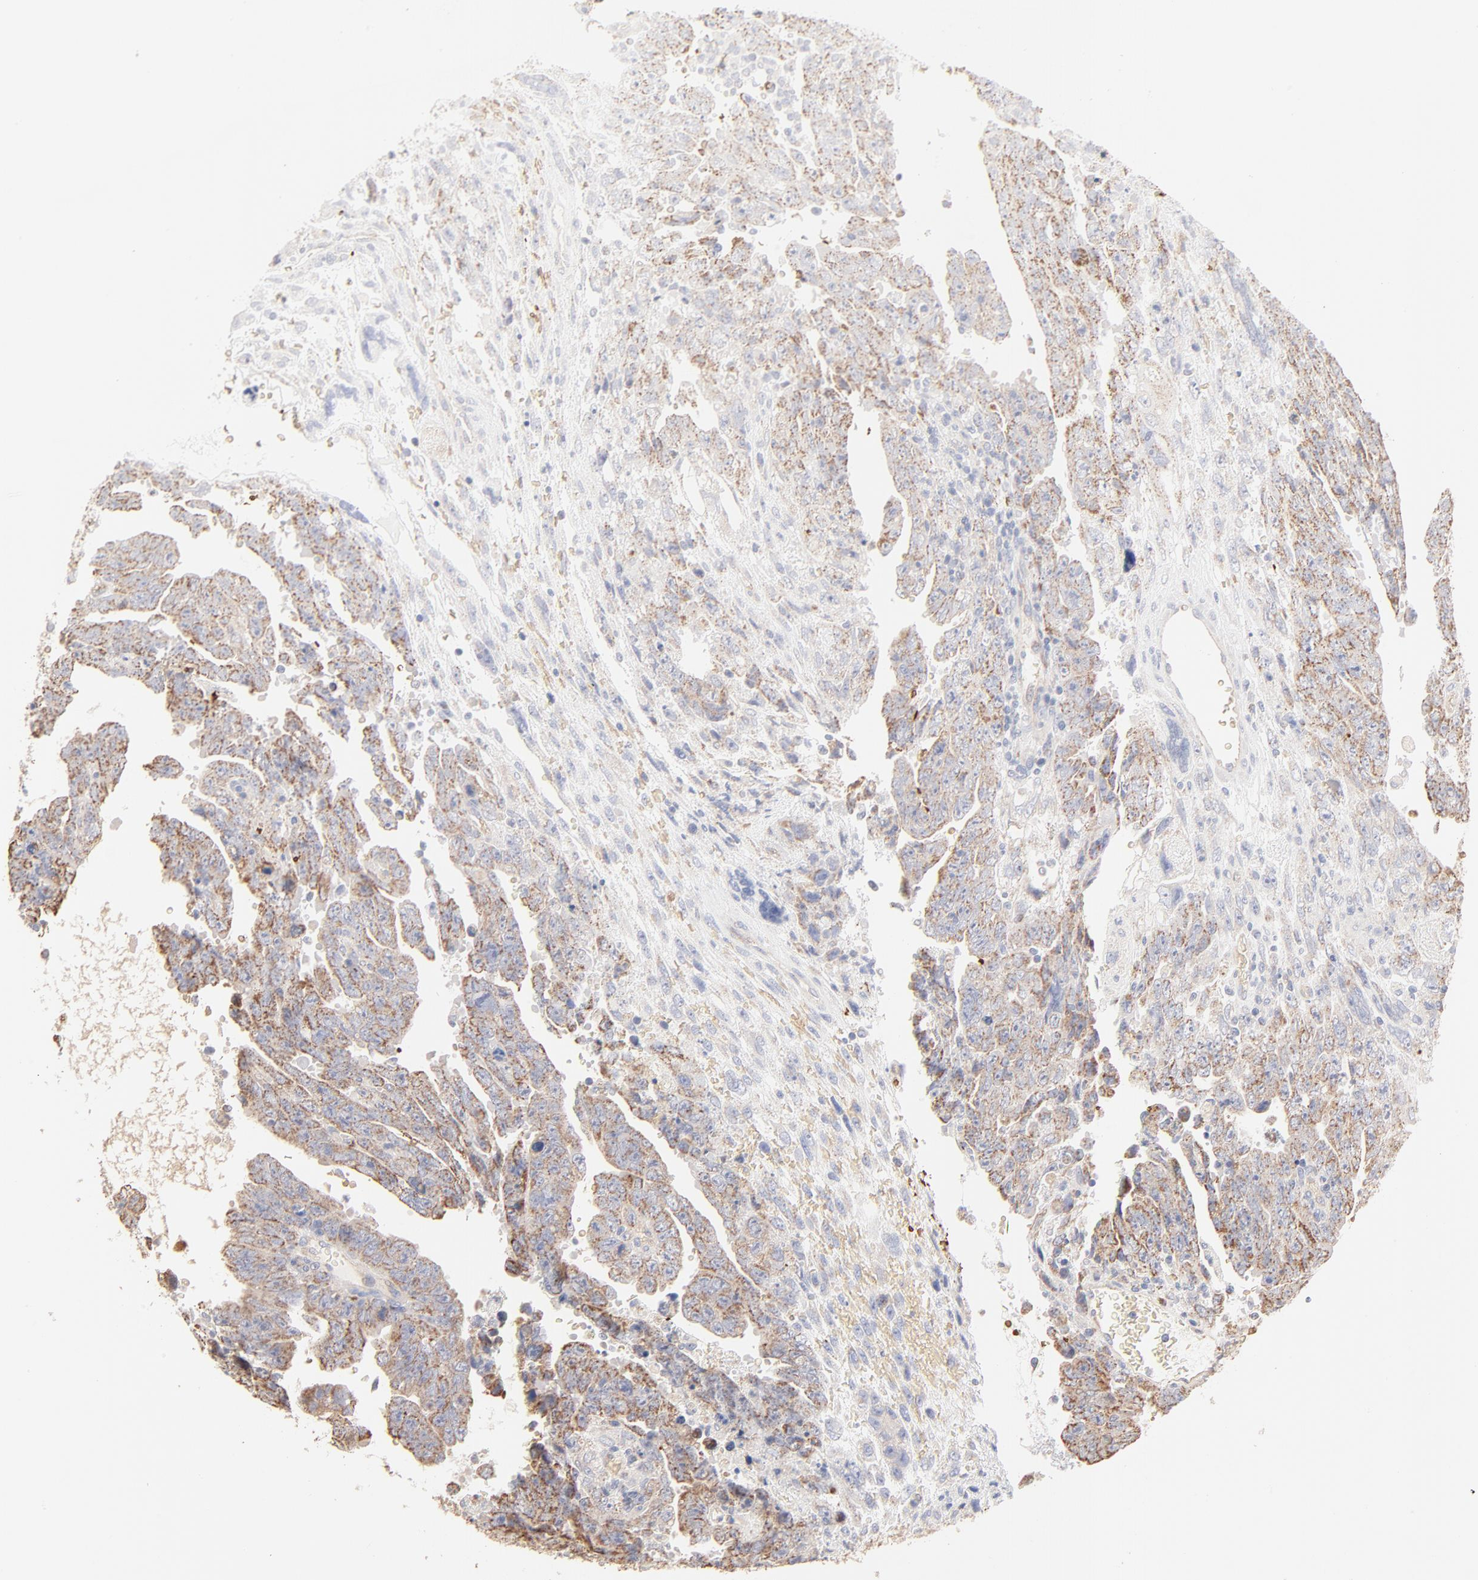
{"staining": {"intensity": "weak", "quantity": "25%-75%", "location": "cytoplasmic/membranous"}, "tissue": "testis cancer", "cell_type": "Tumor cells", "image_type": "cancer", "snomed": [{"axis": "morphology", "description": "Carcinoma, Embryonal, NOS"}, {"axis": "topography", "description": "Testis"}], "caption": "Human testis cancer (embryonal carcinoma) stained with a protein marker reveals weak staining in tumor cells.", "gene": "SPTB", "patient": {"sex": "male", "age": 28}}